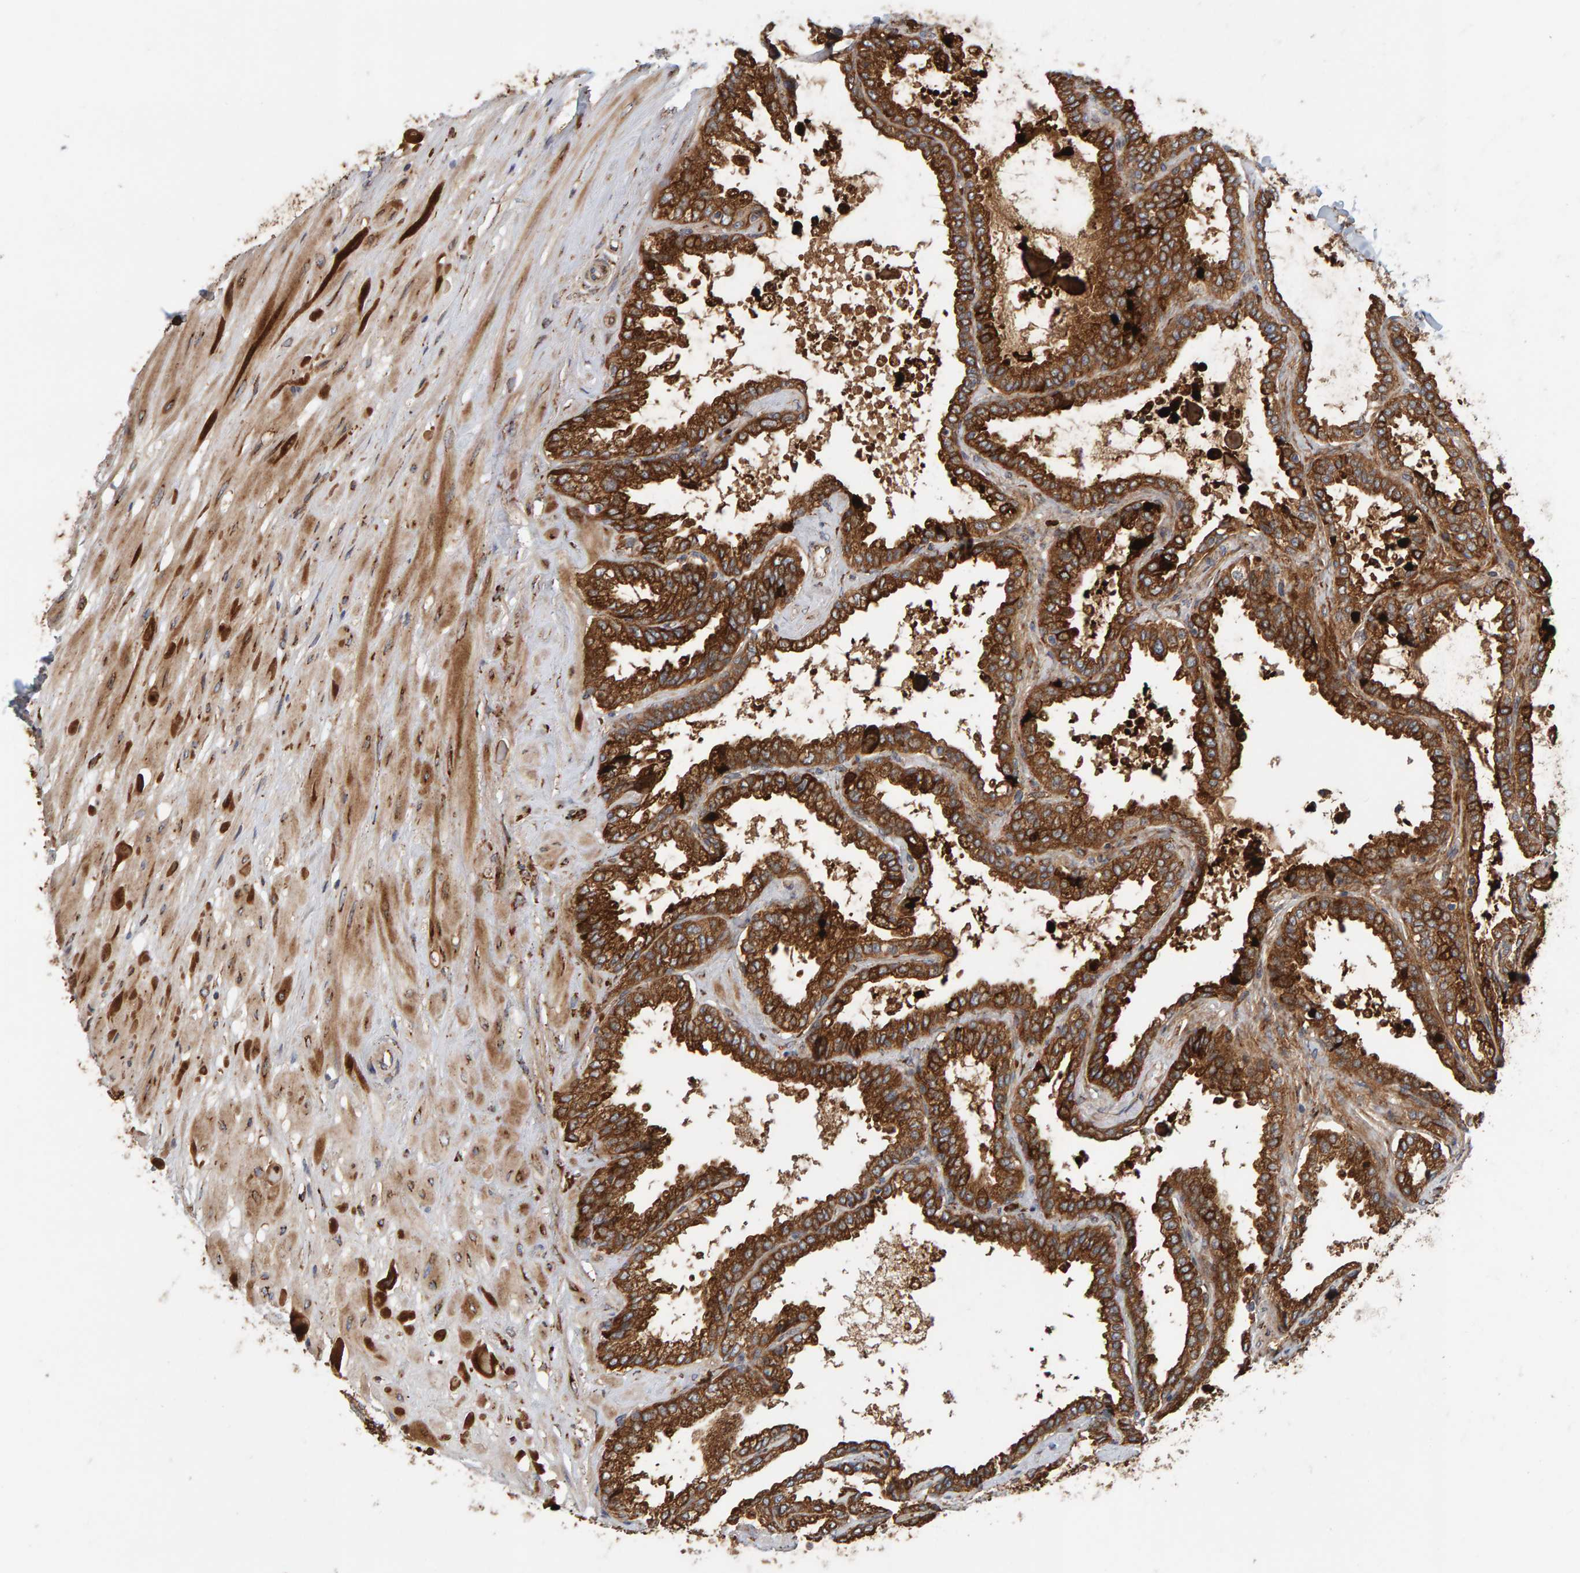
{"staining": {"intensity": "strong", "quantity": ">75%", "location": "cytoplasmic/membranous"}, "tissue": "seminal vesicle", "cell_type": "Glandular cells", "image_type": "normal", "snomed": [{"axis": "morphology", "description": "Normal tissue, NOS"}, {"axis": "topography", "description": "Seminal veicle"}], "caption": "Glandular cells exhibit high levels of strong cytoplasmic/membranous positivity in about >75% of cells in benign human seminal vesicle. The staining is performed using DAB brown chromogen to label protein expression. The nuclei are counter-stained blue using hematoxylin.", "gene": "BAIAP2", "patient": {"sex": "male", "age": 46}}